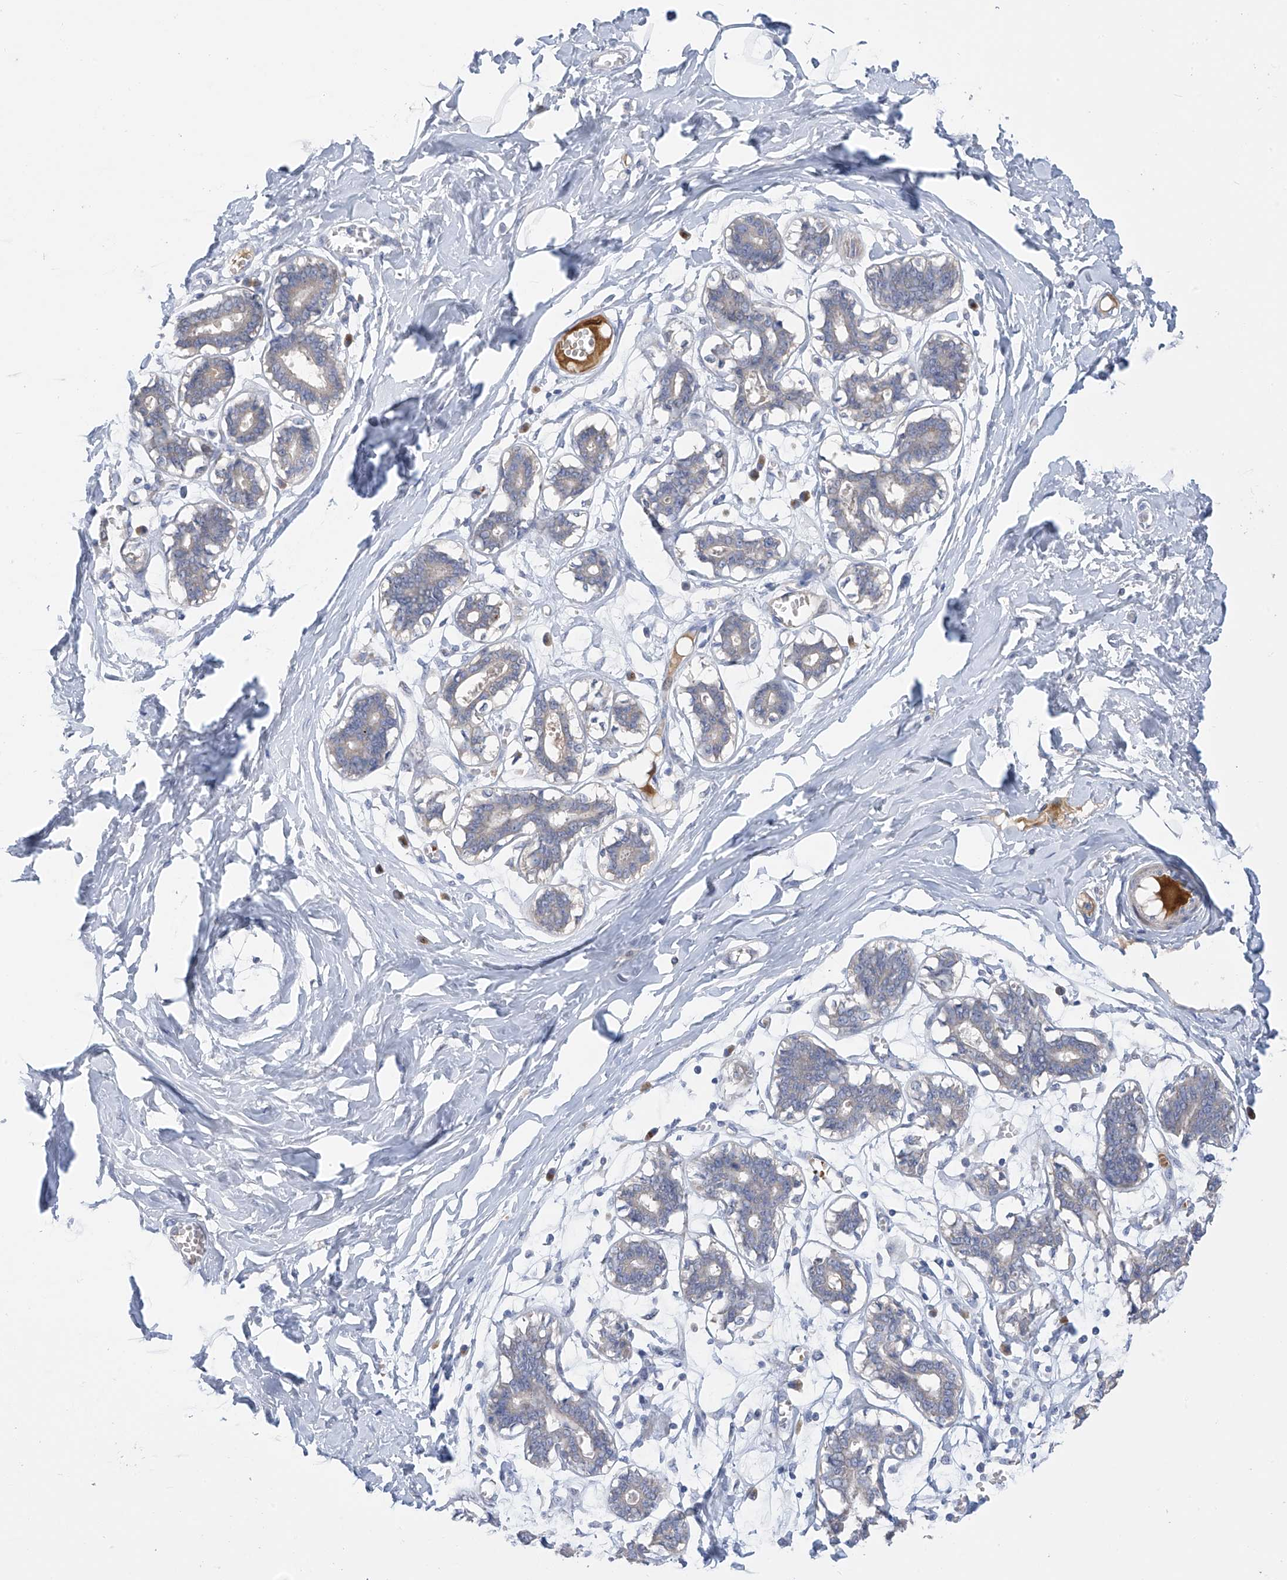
{"staining": {"intensity": "negative", "quantity": "none", "location": "none"}, "tissue": "breast", "cell_type": "Adipocytes", "image_type": "normal", "snomed": [{"axis": "morphology", "description": "Normal tissue, NOS"}, {"axis": "topography", "description": "Breast"}], "caption": "DAB immunohistochemical staining of normal human breast shows no significant positivity in adipocytes. (Immunohistochemistry, brightfield microscopy, high magnification).", "gene": "SLCO4A1", "patient": {"sex": "female", "age": 27}}